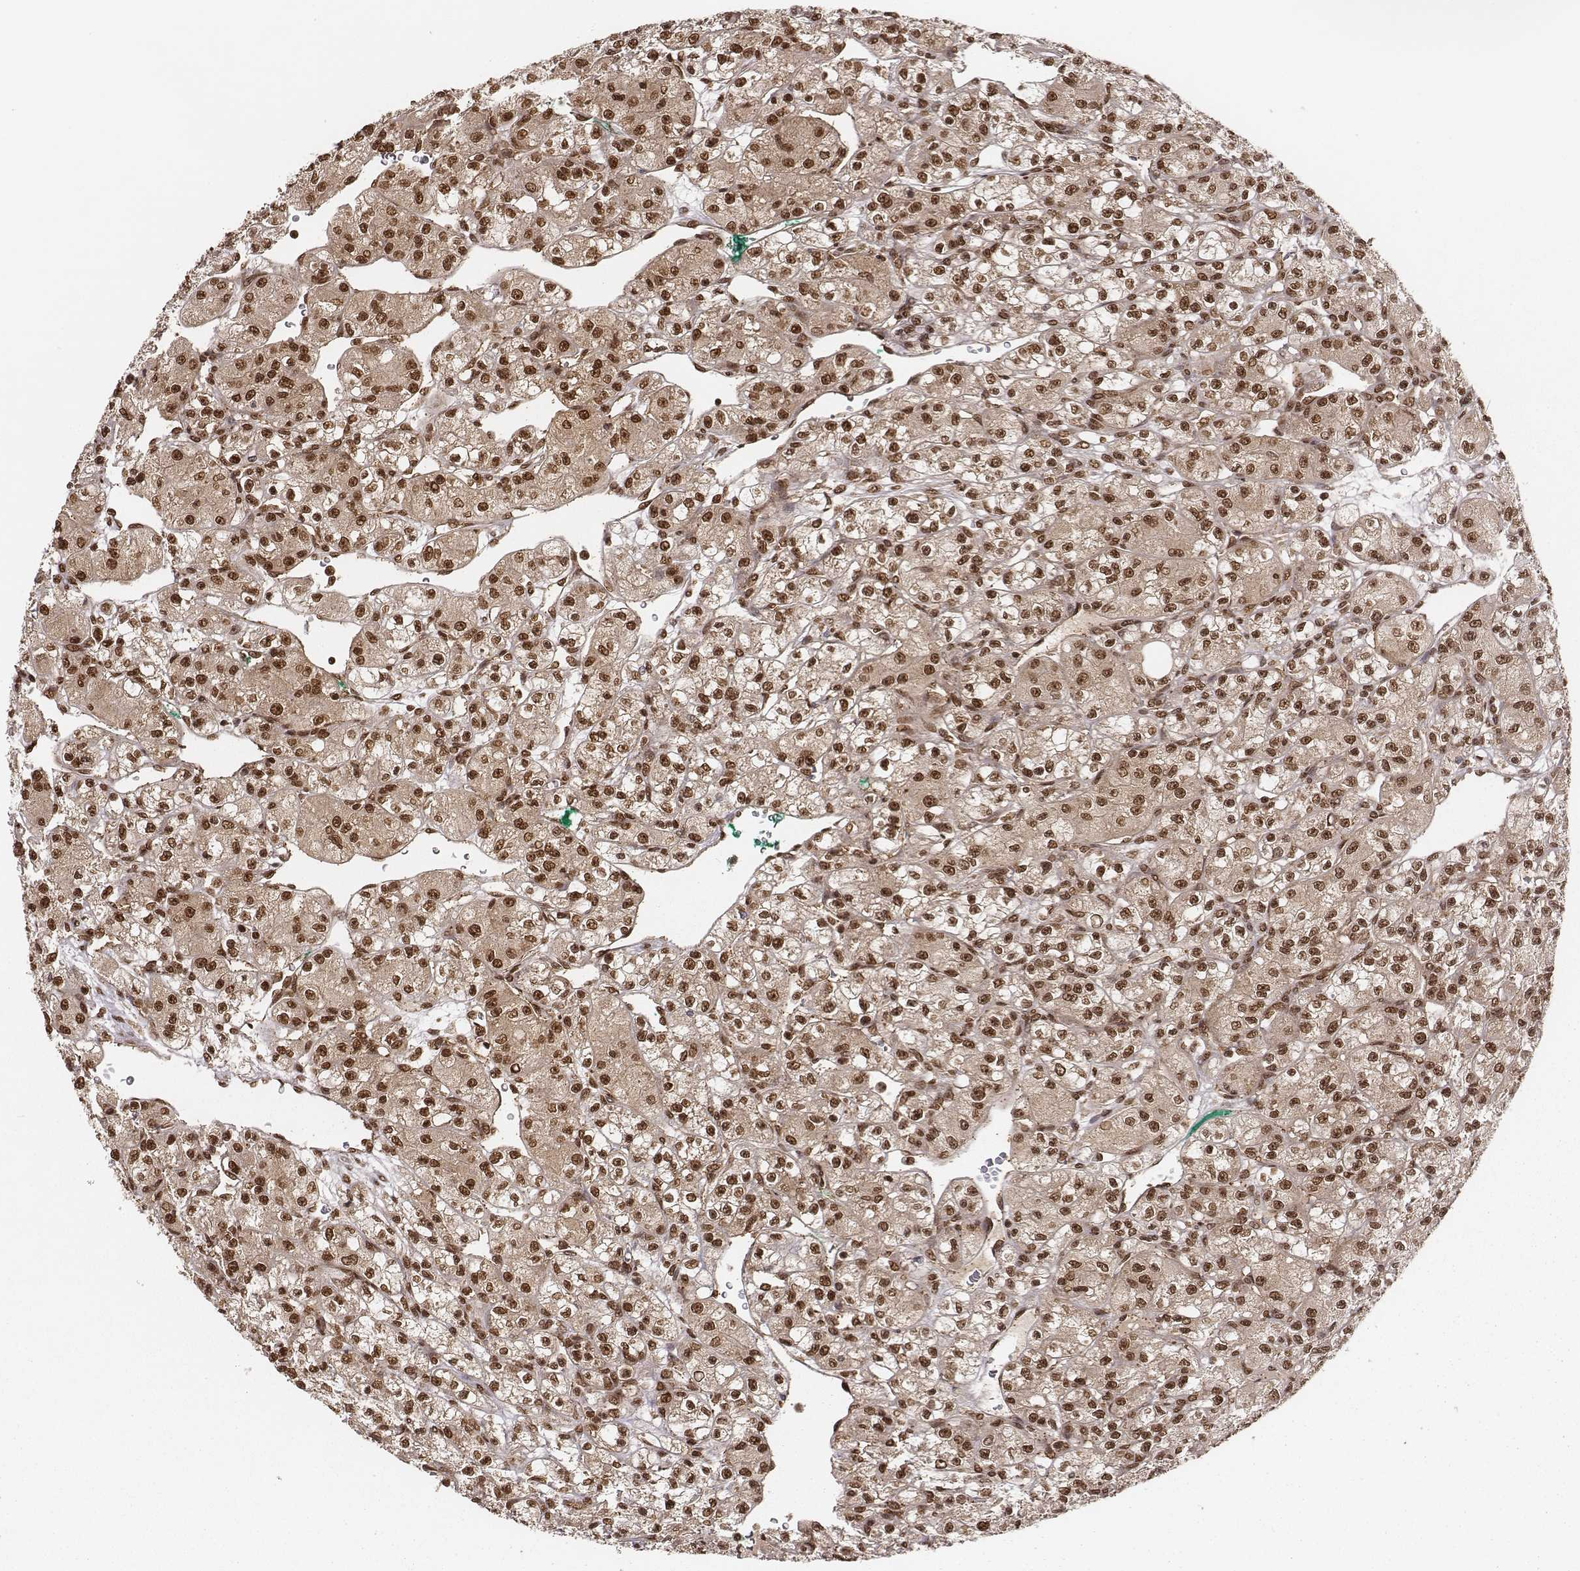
{"staining": {"intensity": "moderate", "quantity": ">75%", "location": "nuclear"}, "tissue": "renal cancer", "cell_type": "Tumor cells", "image_type": "cancer", "snomed": [{"axis": "morphology", "description": "Adenocarcinoma, NOS"}, {"axis": "topography", "description": "Kidney"}], "caption": "Human renal cancer (adenocarcinoma) stained with a brown dye demonstrates moderate nuclear positive expression in approximately >75% of tumor cells.", "gene": "NFX1", "patient": {"sex": "female", "age": 70}}